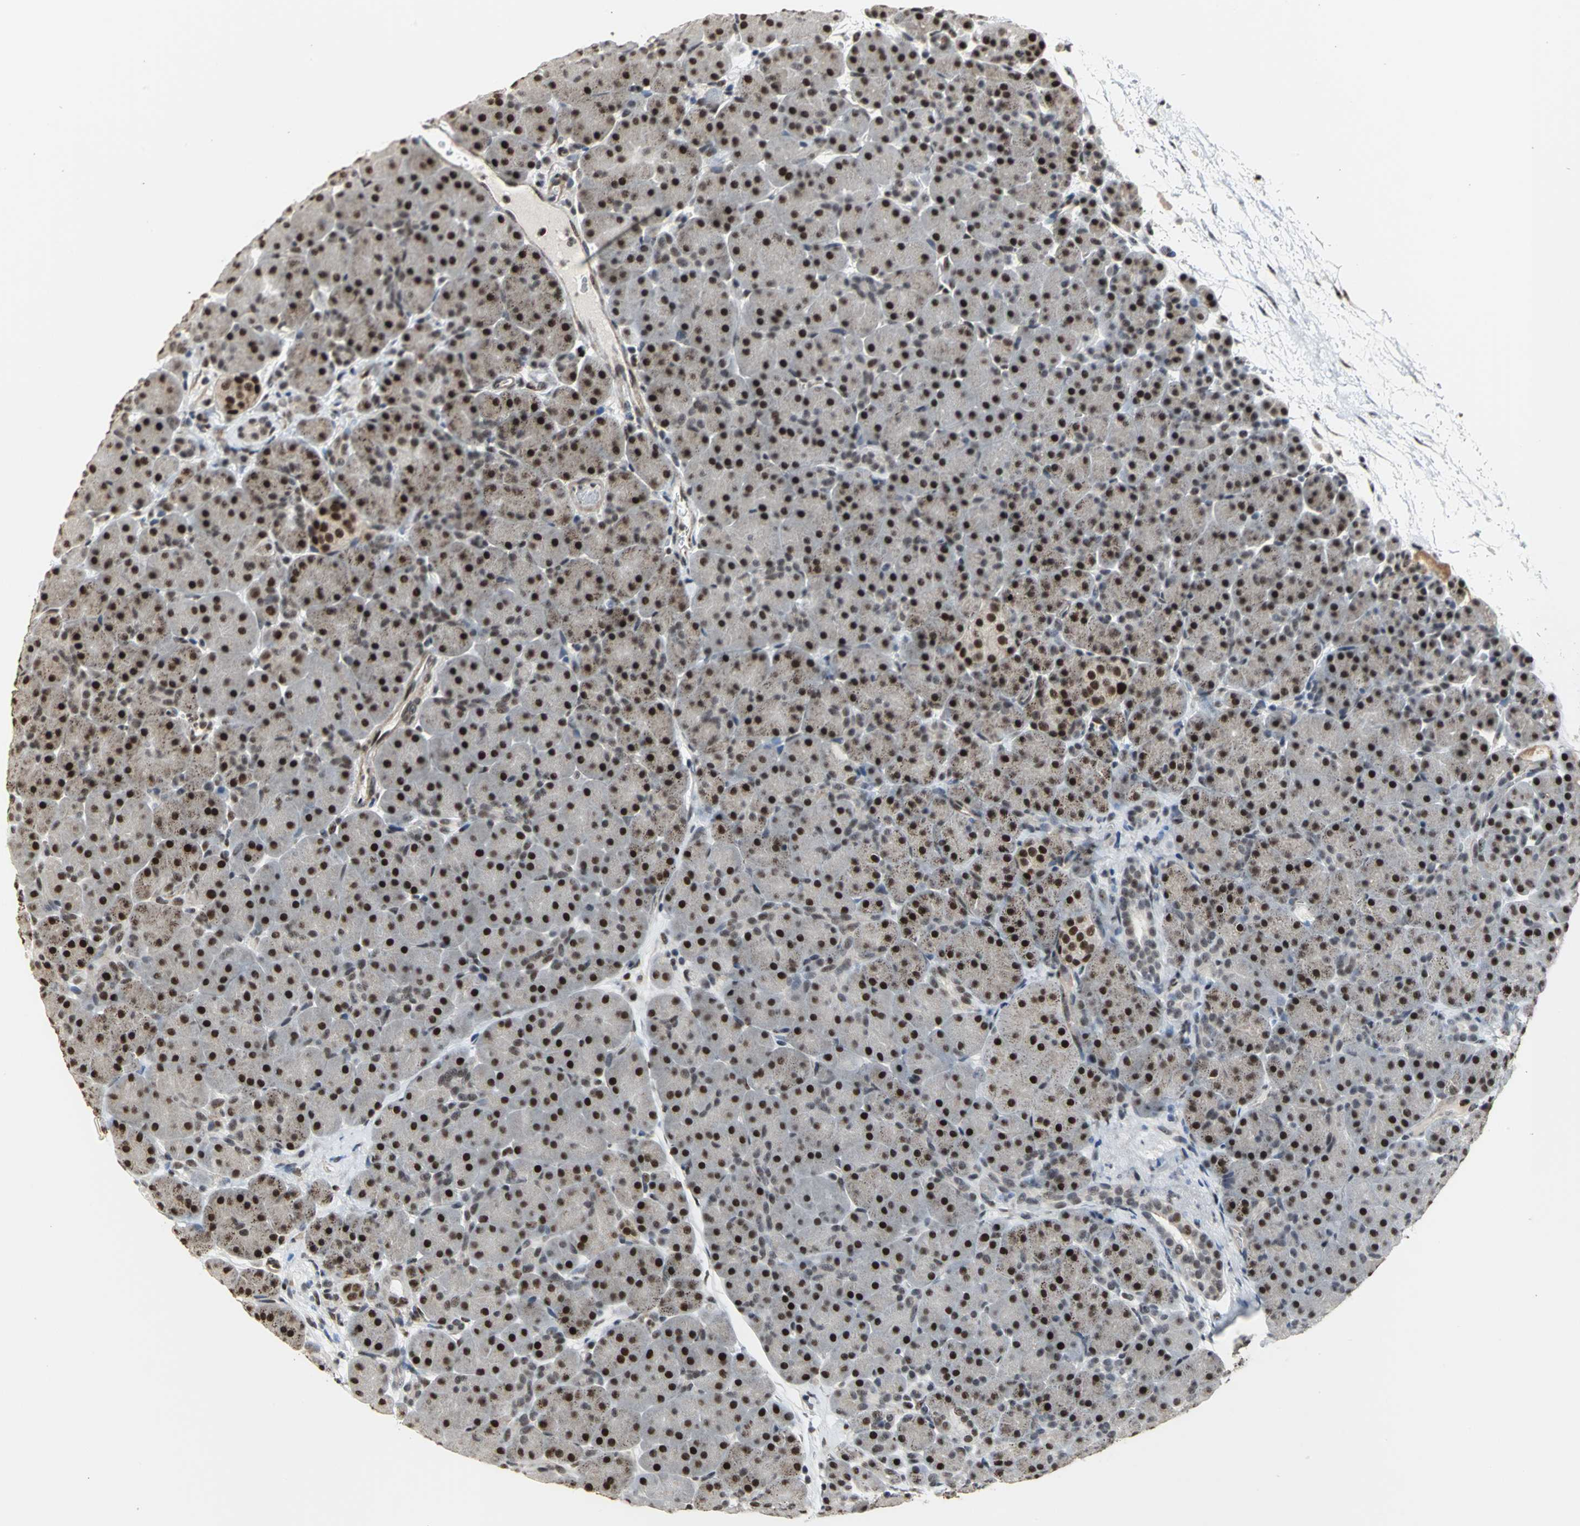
{"staining": {"intensity": "strong", "quantity": ">75%", "location": "nuclear"}, "tissue": "pancreas", "cell_type": "Exocrine glandular cells", "image_type": "normal", "snomed": [{"axis": "morphology", "description": "Normal tissue, NOS"}, {"axis": "topography", "description": "Pancreas"}], "caption": "Strong nuclear positivity for a protein is seen in approximately >75% of exocrine glandular cells of benign pancreas using immunohistochemistry.", "gene": "CCDC88C", "patient": {"sex": "male", "age": 66}}